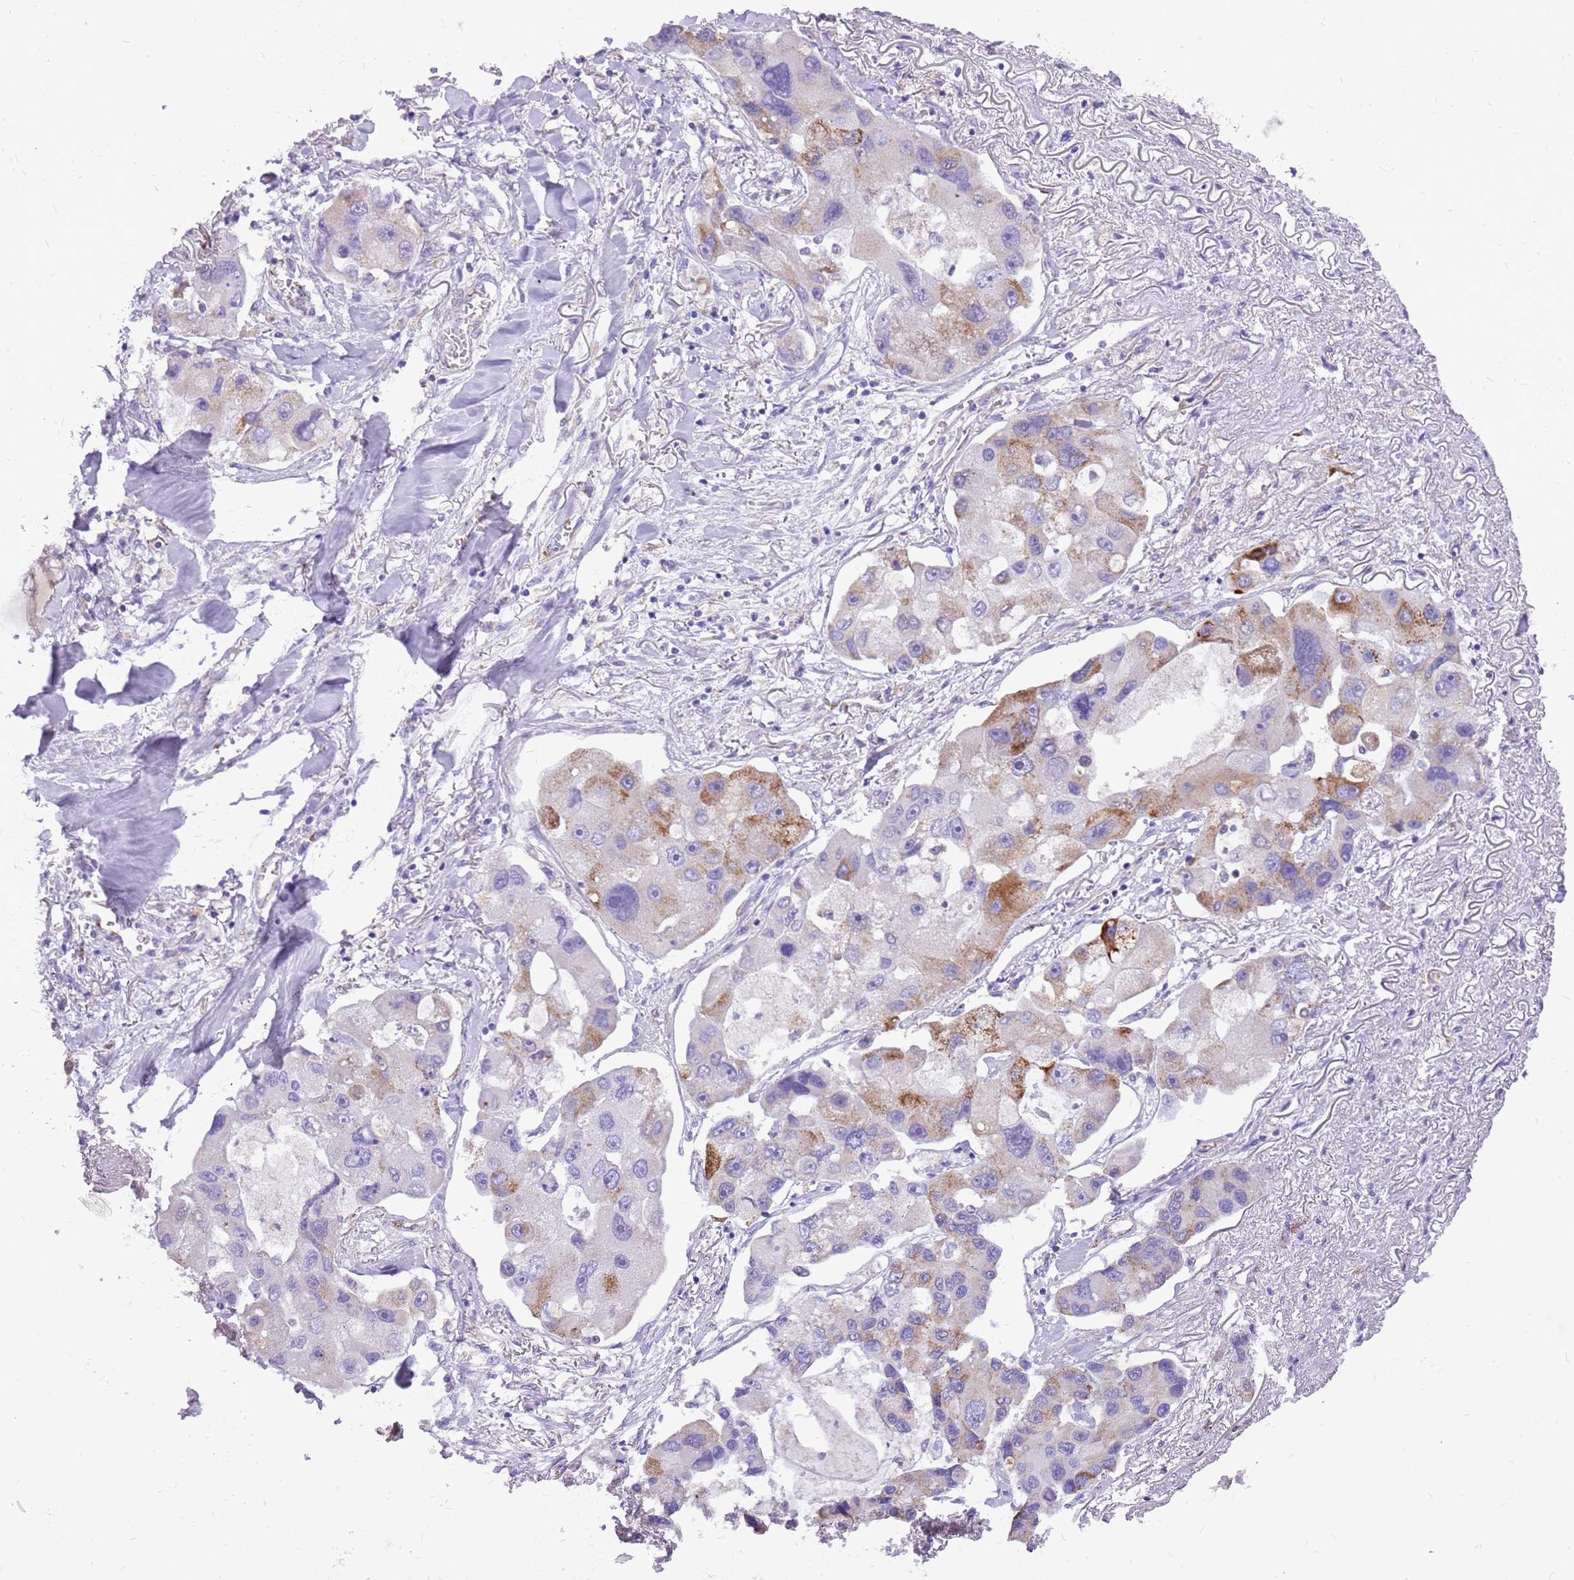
{"staining": {"intensity": "moderate", "quantity": "<25%", "location": "cytoplasmic/membranous"}, "tissue": "lung cancer", "cell_type": "Tumor cells", "image_type": "cancer", "snomed": [{"axis": "morphology", "description": "Adenocarcinoma, NOS"}, {"axis": "topography", "description": "Lung"}], "caption": "Tumor cells demonstrate moderate cytoplasmic/membranous positivity in approximately <25% of cells in lung adenocarcinoma.", "gene": "PCNX1", "patient": {"sex": "female", "age": 54}}